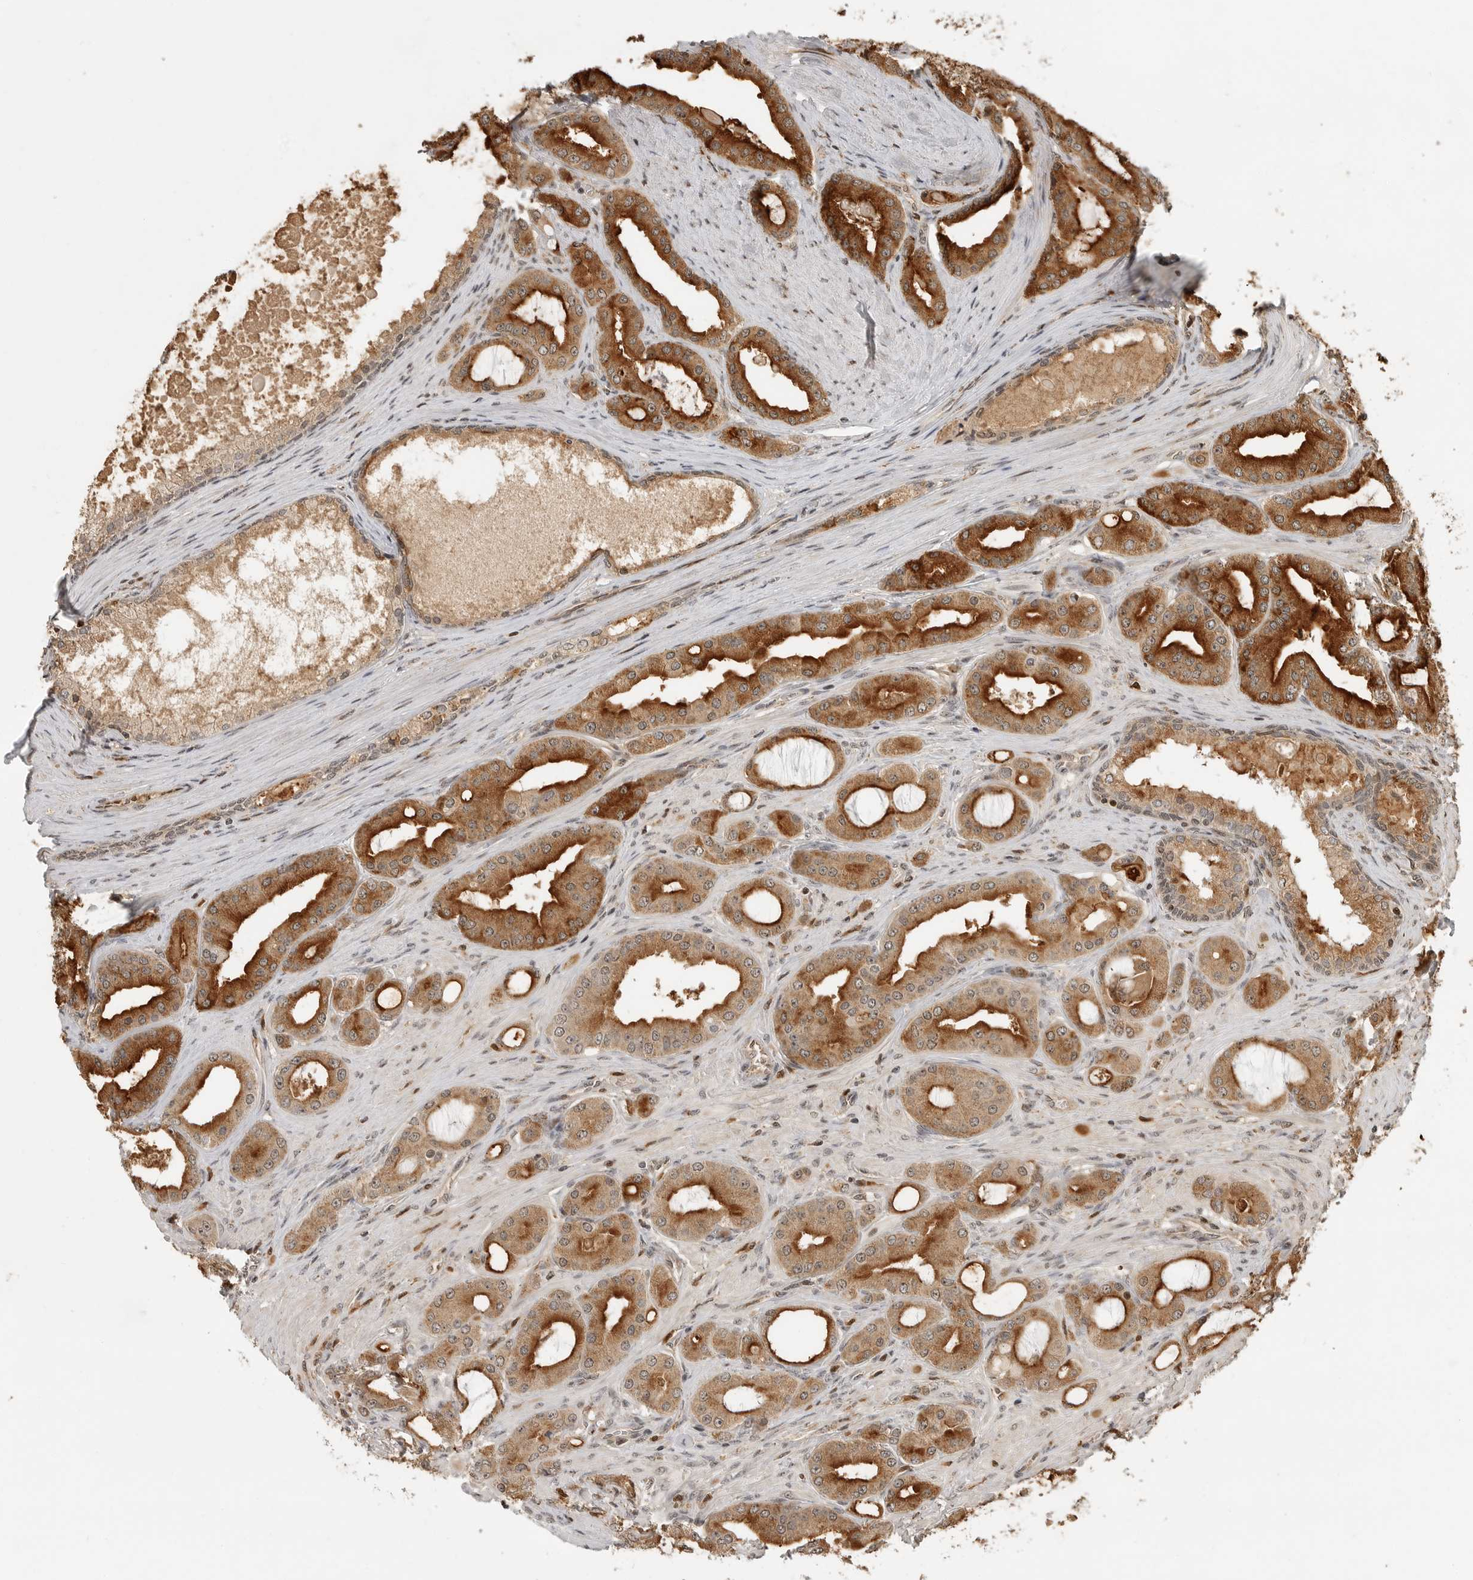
{"staining": {"intensity": "strong", "quantity": "25%-75%", "location": "cytoplasmic/membranous"}, "tissue": "prostate cancer", "cell_type": "Tumor cells", "image_type": "cancer", "snomed": [{"axis": "morphology", "description": "Adenocarcinoma, High grade"}, {"axis": "topography", "description": "Prostate"}], "caption": "Prostate cancer was stained to show a protein in brown. There is high levels of strong cytoplasmic/membranous expression in about 25%-75% of tumor cells.", "gene": "BMP2K", "patient": {"sex": "male", "age": 60}}